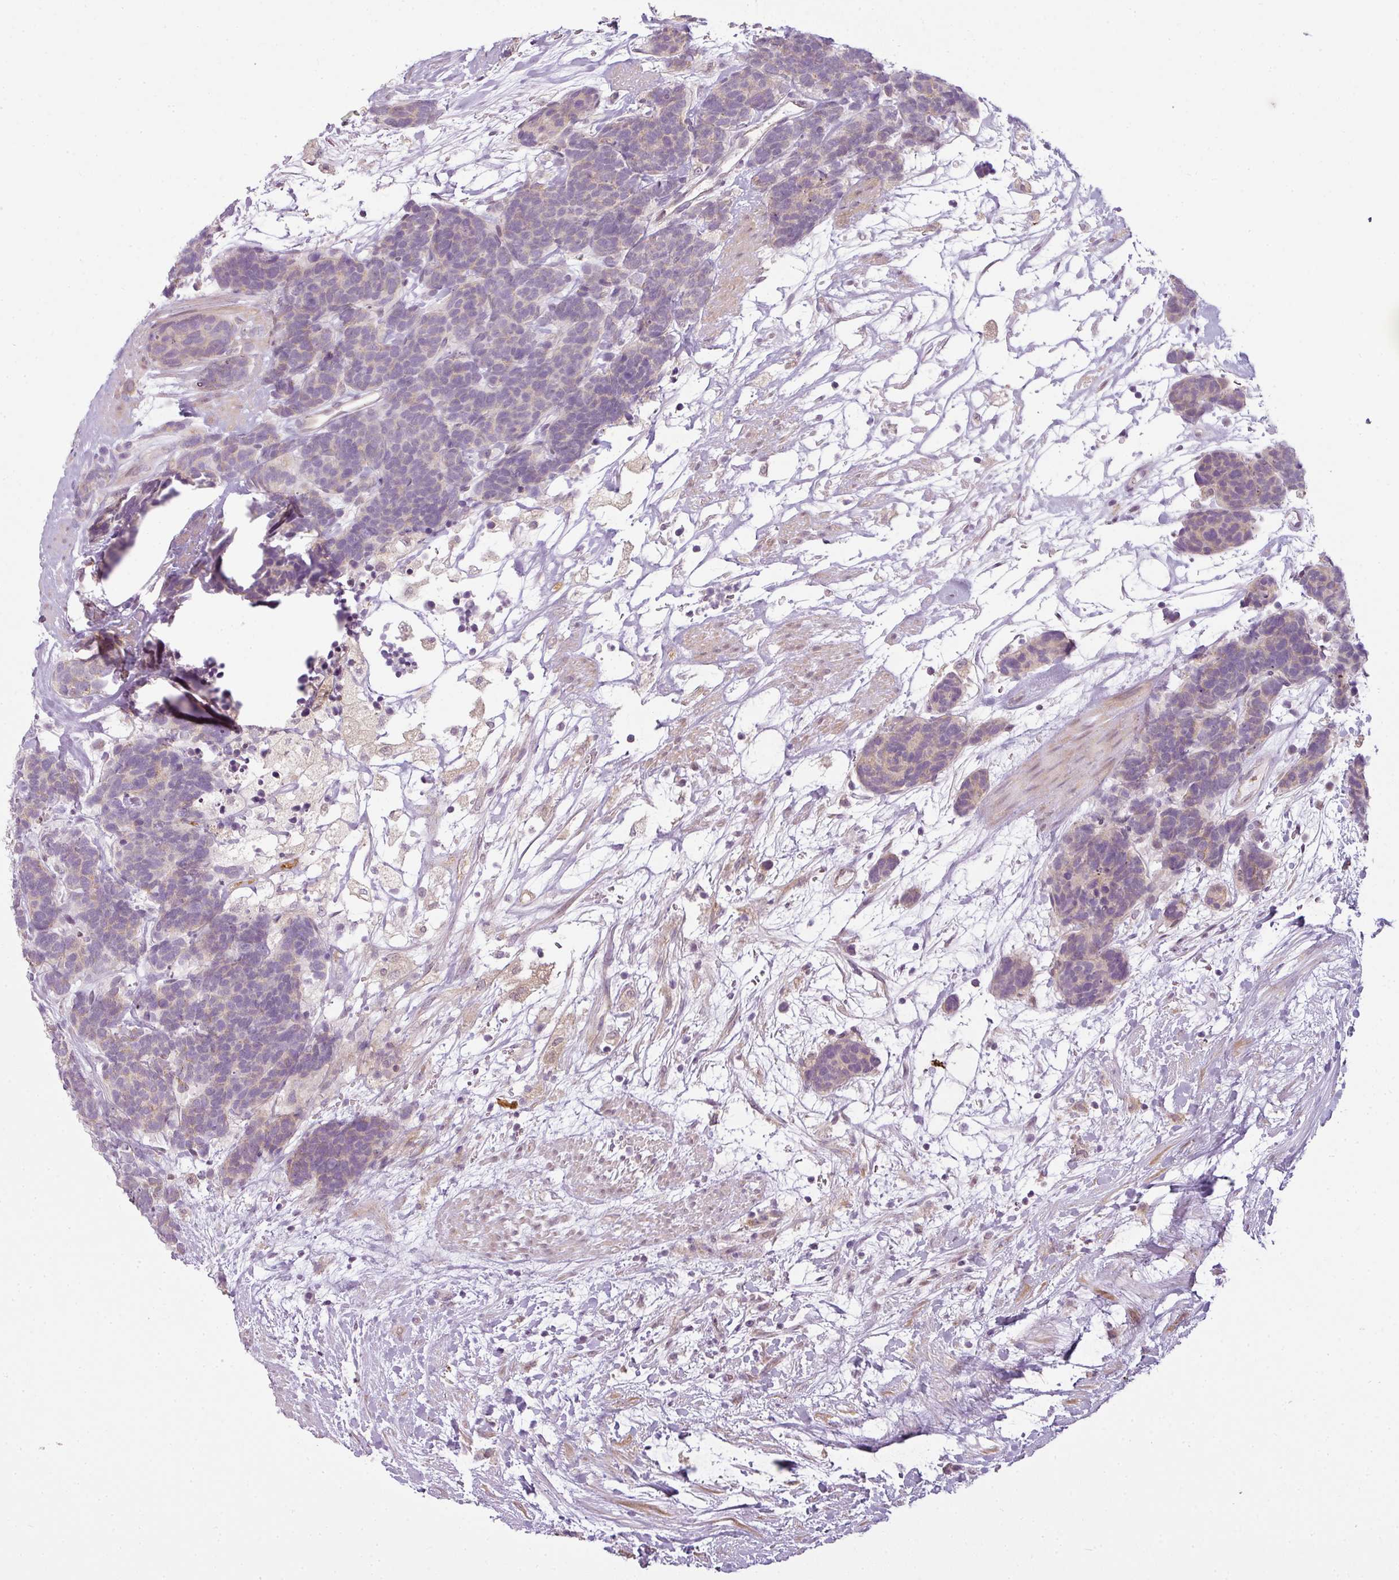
{"staining": {"intensity": "weak", "quantity": "25%-75%", "location": "cytoplasmic/membranous"}, "tissue": "carcinoid", "cell_type": "Tumor cells", "image_type": "cancer", "snomed": [{"axis": "morphology", "description": "Carcinoma, NOS"}, {"axis": "morphology", "description": "Carcinoid, malignant, NOS"}, {"axis": "topography", "description": "Prostate"}], "caption": "Tumor cells exhibit weak cytoplasmic/membranous expression in approximately 25%-75% of cells in carcinoid.", "gene": "LY75", "patient": {"sex": "male", "age": 57}}